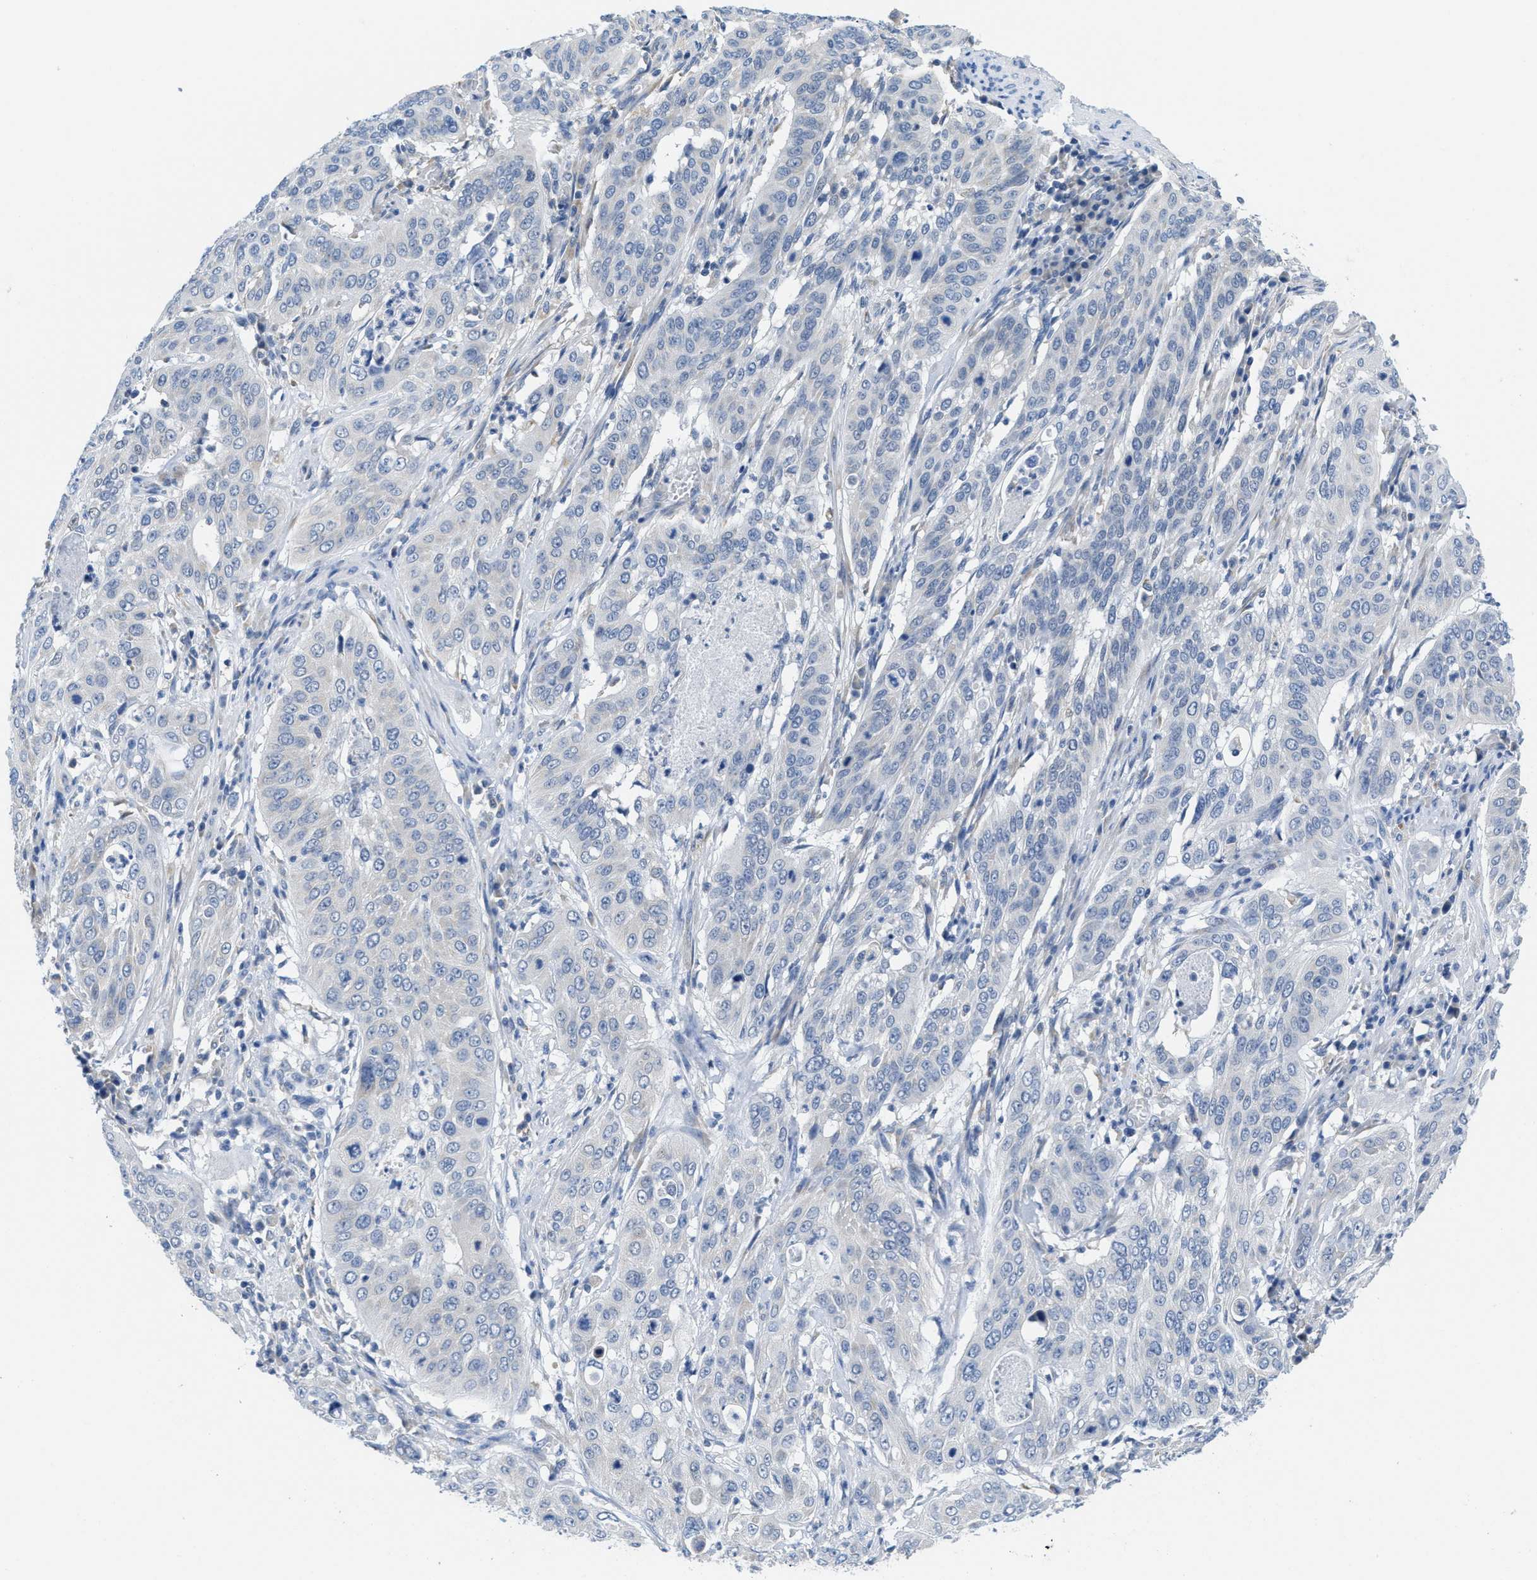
{"staining": {"intensity": "negative", "quantity": "none", "location": "none"}, "tissue": "cervical cancer", "cell_type": "Tumor cells", "image_type": "cancer", "snomed": [{"axis": "morphology", "description": "Normal tissue, NOS"}, {"axis": "morphology", "description": "Squamous cell carcinoma, NOS"}, {"axis": "topography", "description": "Cervix"}], "caption": "Cervical cancer stained for a protein using immunohistochemistry demonstrates no staining tumor cells.", "gene": "PTDSS1", "patient": {"sex": "female", "age": 39}}